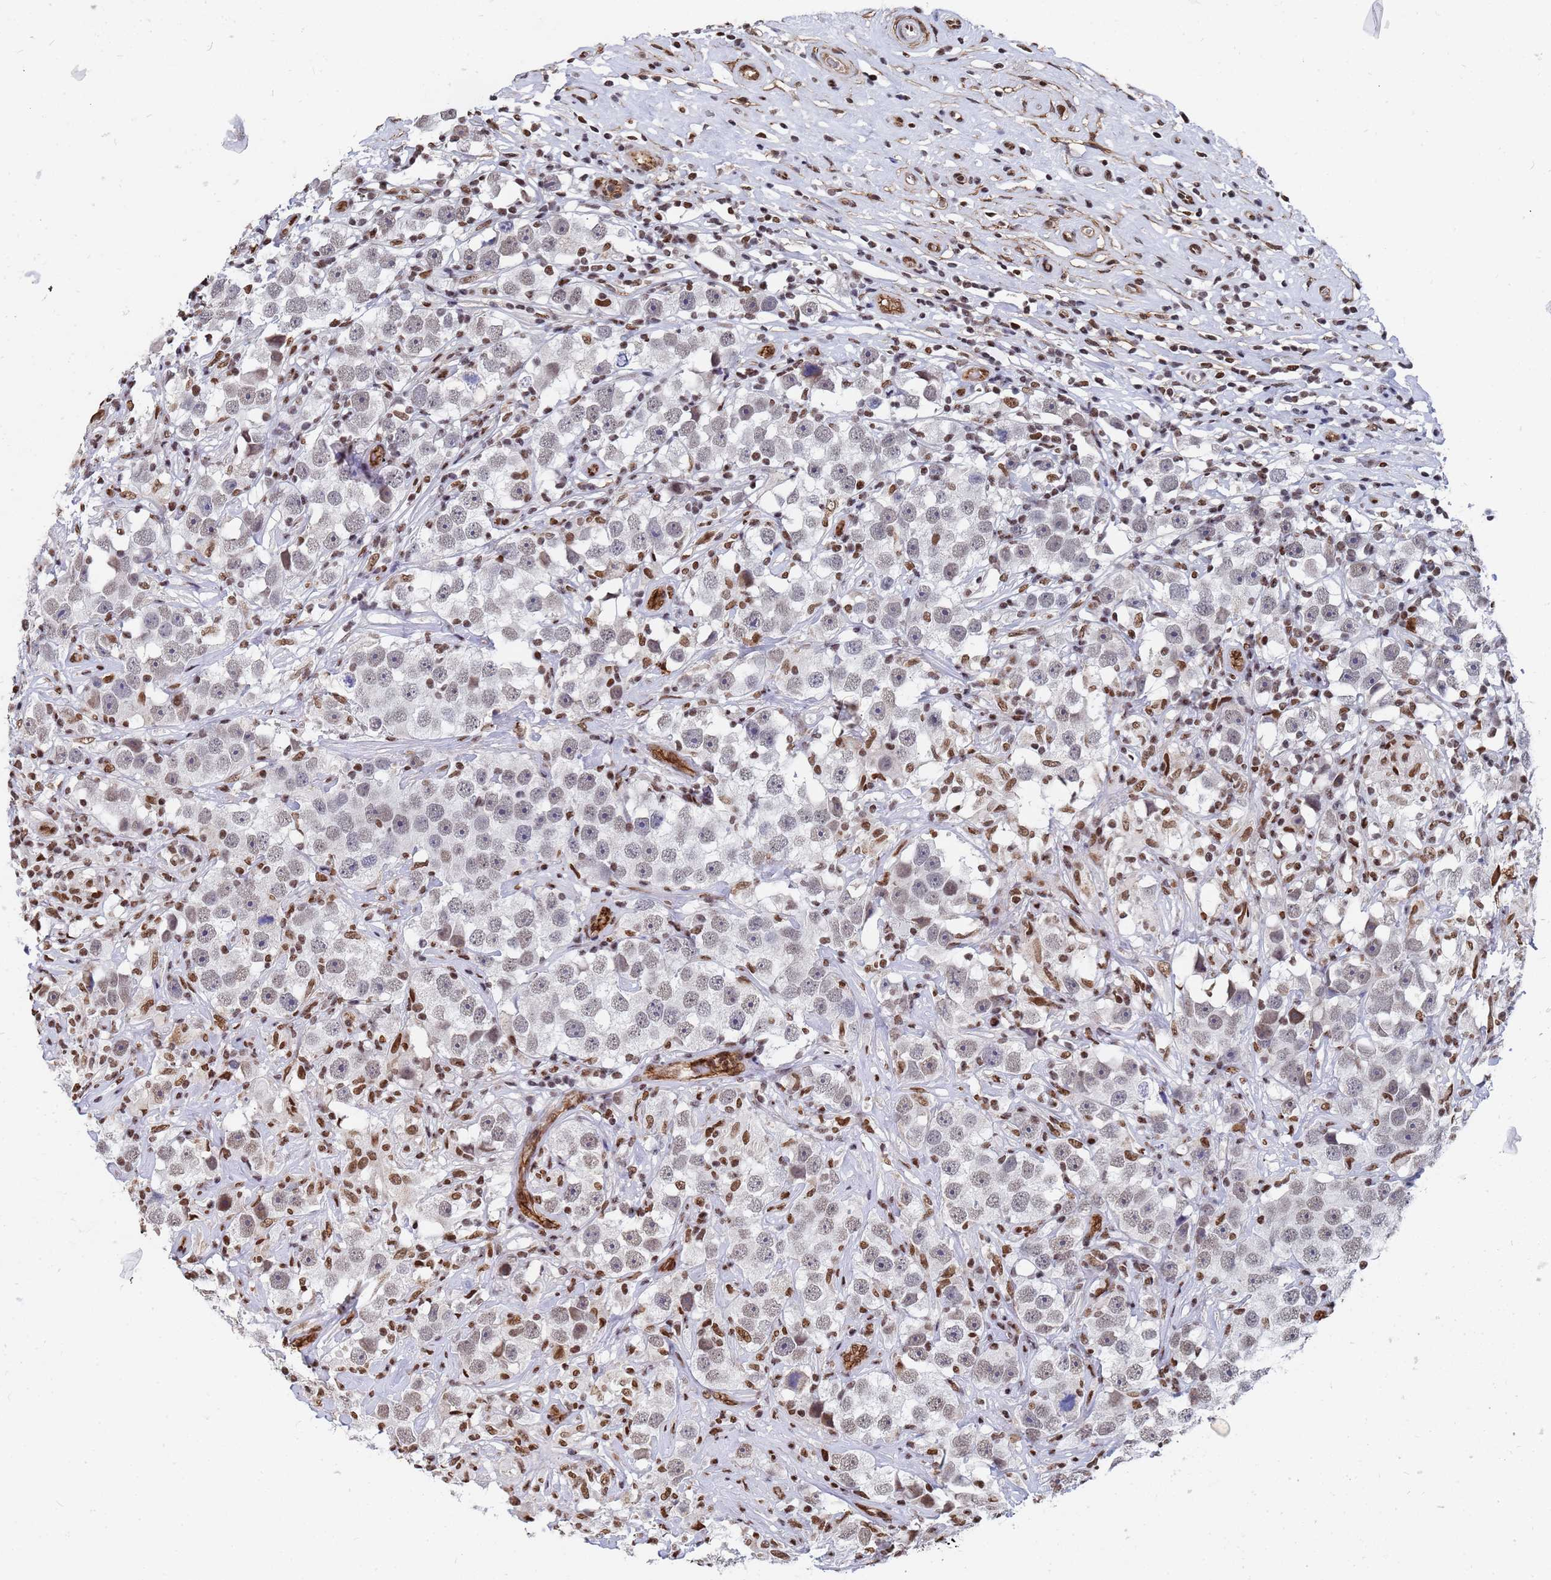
{"staining": {"intensity": "weak", "quantity": "25%-75%", "location": "nuclear"}, "tissue": "testis cancer", "cell_type": "Tumor cells", "image_type": "cancer", "snomed": [{"axis": "morphology", "description": "Seminoma, NOS"}, {"axis": "topography", "description": "Testis"}], "caption": "Testis seminoma stained for a protein (brown) exhibits weak nuclear positive positivity in approximately 25%-75% of tumor cells.", "gene": "RAVER2", "patient": {"sex": "male", "age": 49}}